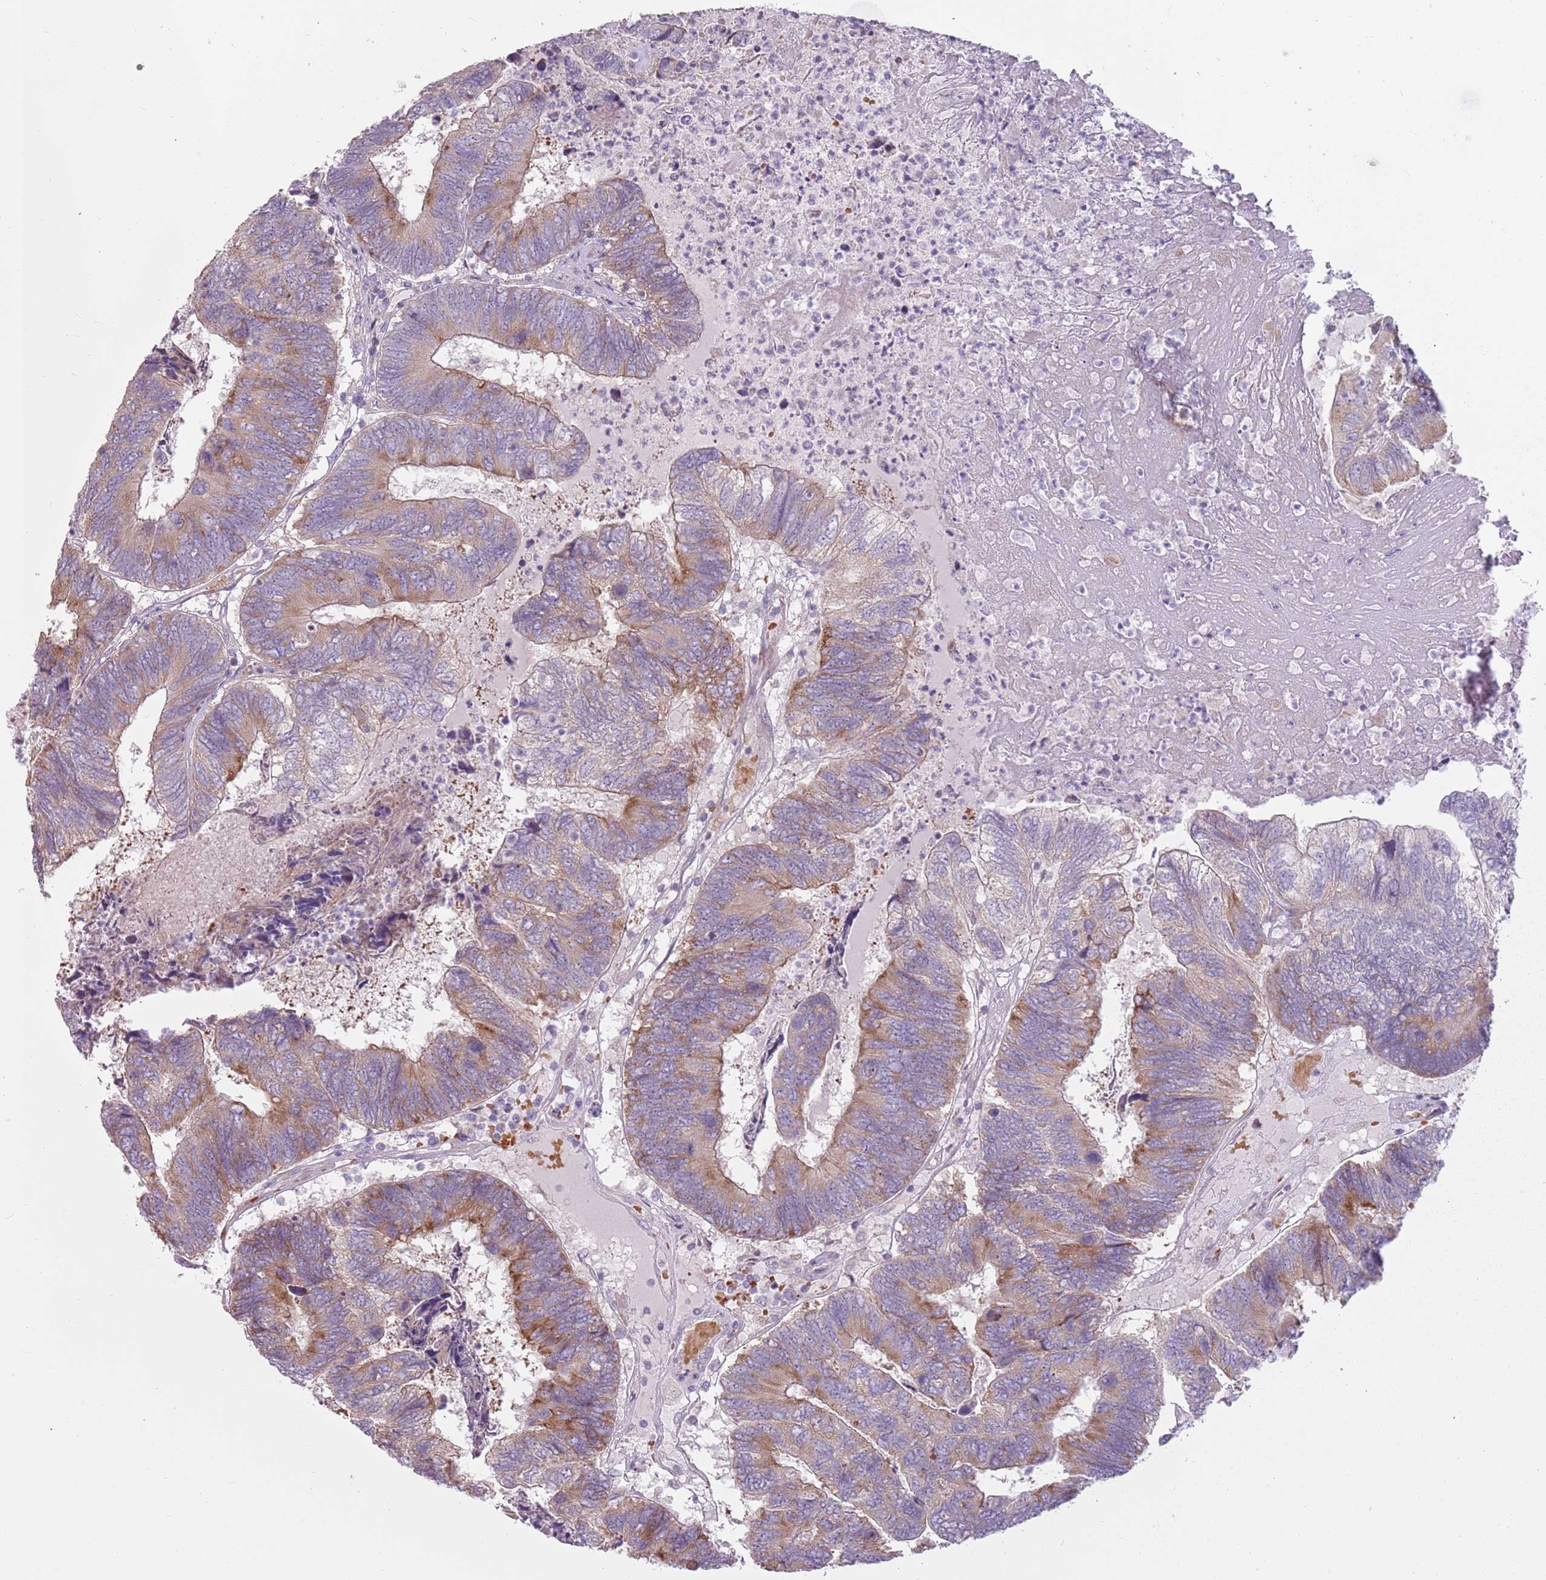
{"staining": {"intensity": "moderate", "quantity": "25%-75%", "location": "cytoplasmic/membranous"}, "tissue": "colorectal cancer", "cell_type": "Tumor cells", "image_type": "cancer", "snomed": [{"axis": "morphology", "description": "Adenocarcinoma, NOS"}, {"axis": "topography", "description": "Colon"}], "caption": "Approximately 25%-75% of tumor cells in colorectal cancer (adenocarcinoma) display moderate cytoplasmic/membranous protein positivity as visualized by brown immunohistochemical staining.", "gene": "HSPA14", "patient": {"sex": "female", "age": 67}}